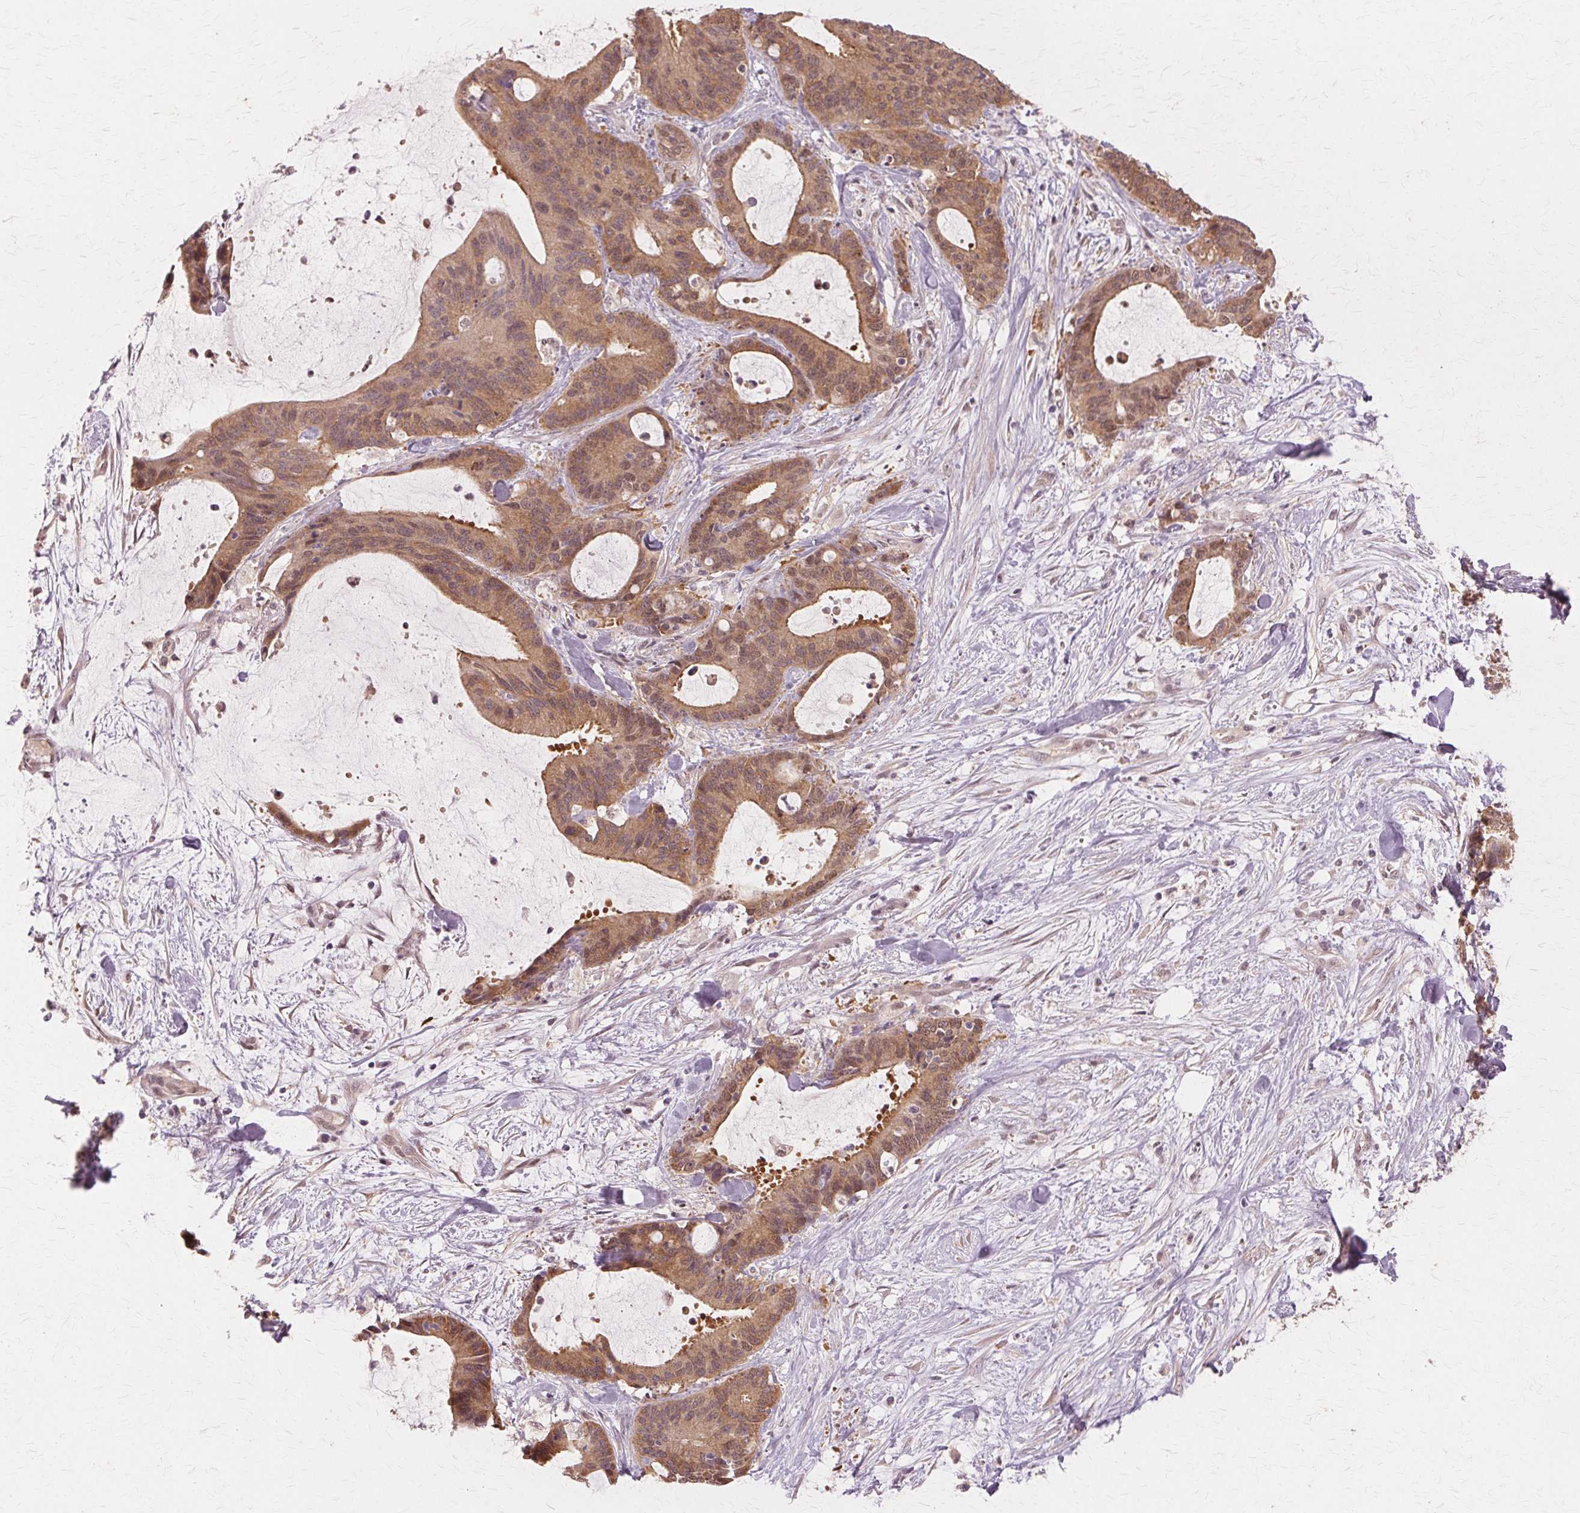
{"staining": {"intensity": "moderate", "quantity": ">75%", "location": "cytoplasmic/membranous,nuclear"}, "tissue": "liver cancer", "cell_type": "Tumor cells", "image_type": "cancer", "snomed": [{"axis": "morphology", "description": "Cholangiocarcinoma"}, {"axis": "topography", "description": "Liver"}], "caption": "Brown immunohistochemical staining in human cholangiocarcinoma (liver) reveals moderate cytoplasmic/membranous and nuclear positivity in approximately >75% of tumor cells.", "gene": "PRMT5", "patient": {"sex": "female", "age": 73}}